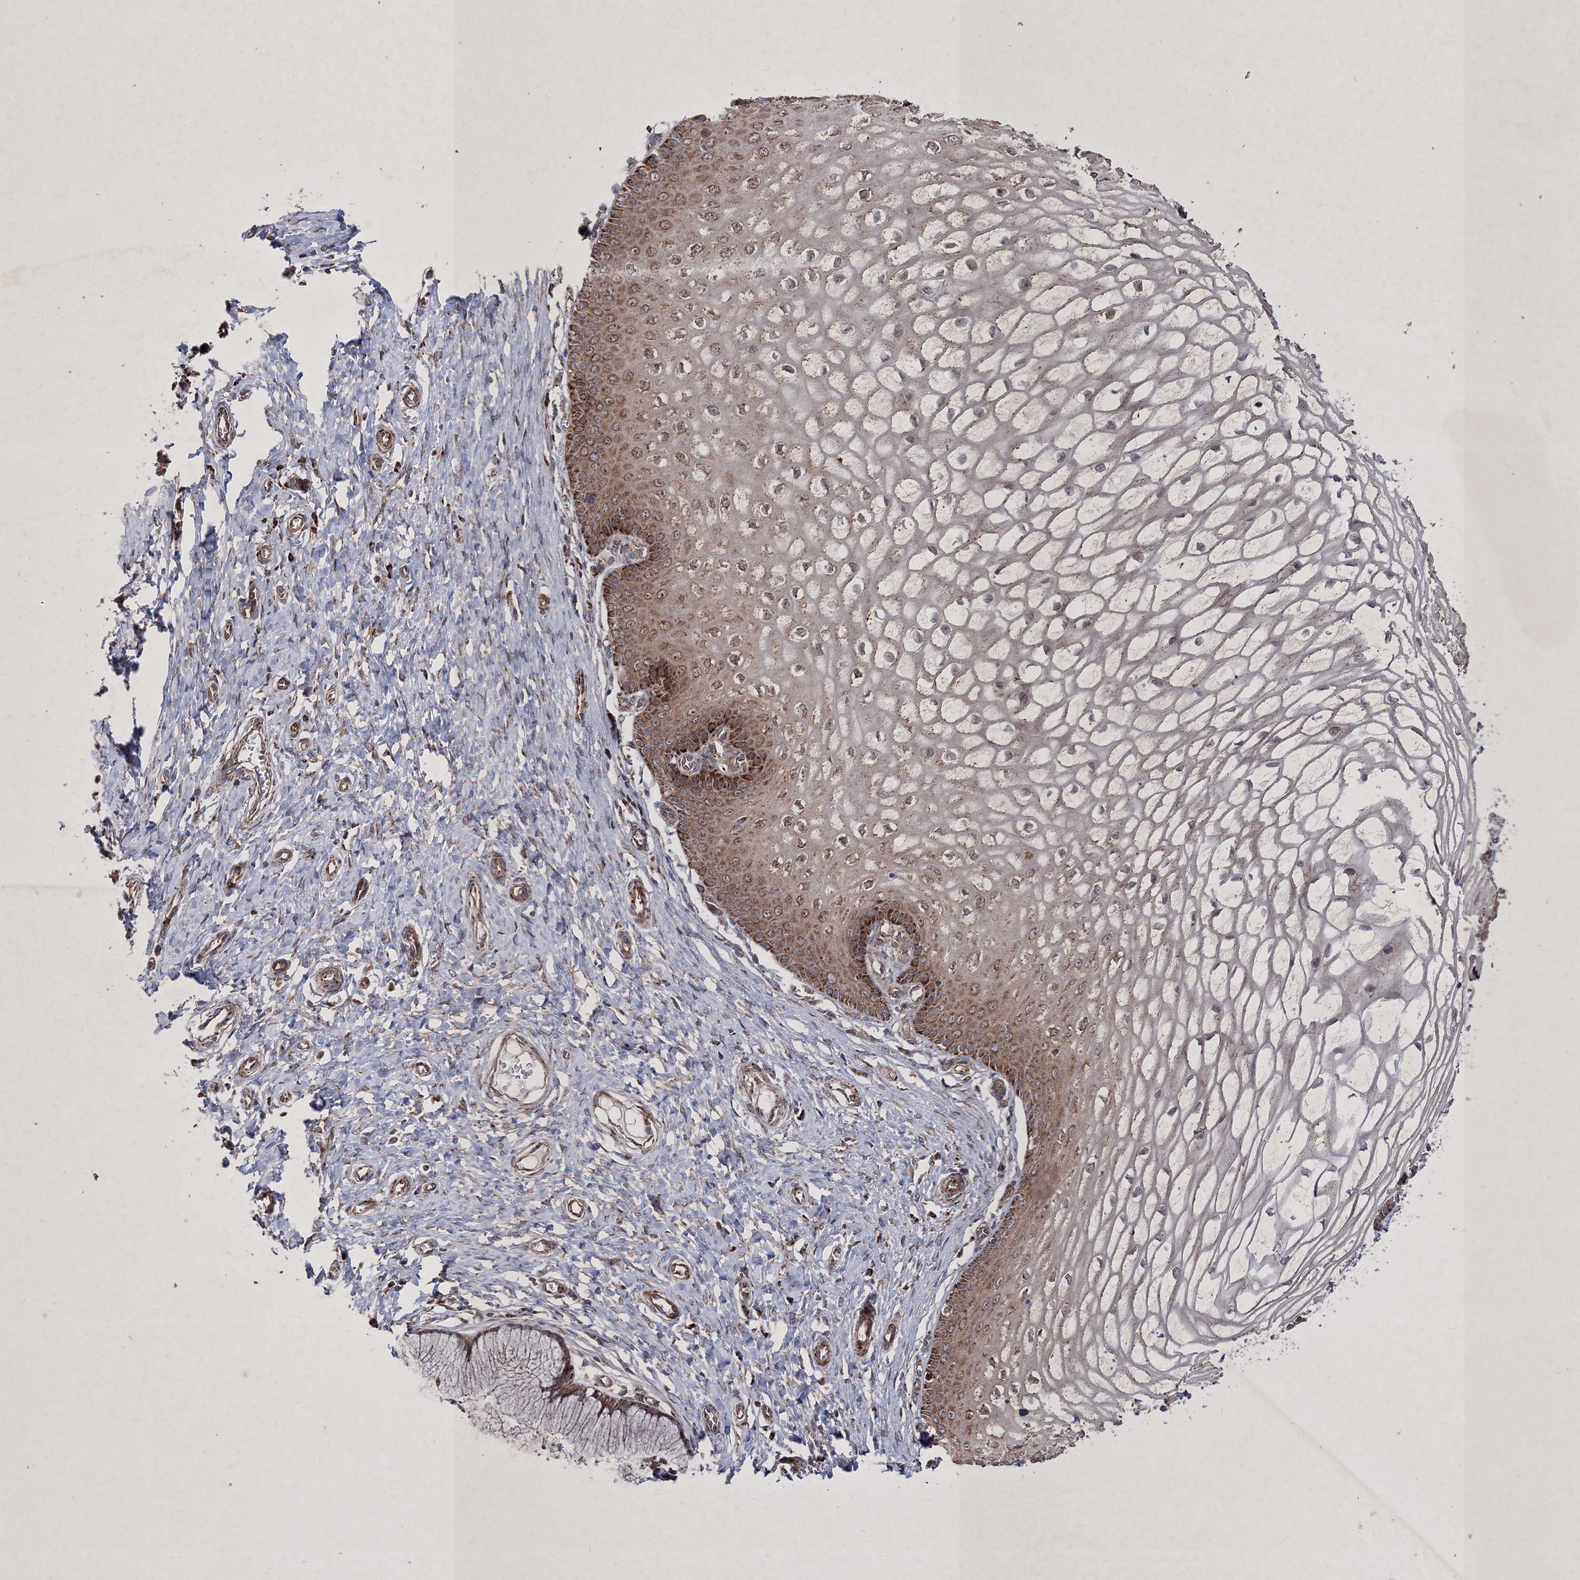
{"staining": {"intensity": "strong", "quantity": "25%-75%", "location": "cytoplasmic/membranous"}, "tissue": "cervix", "cell_type": "Glandular cells", "image_type": "normal", "snomed": [{"axis": "morphology", "description": "Normal tissue, NOS"}, {"axis": "topography", "description": "Cervix"}], "caption": "DAB immunohistochemical staining of unremarkable human cervix reveals strong cytoplasmic/membranous protein staining in about 25%-75% of glandular cells. (Brightfield microscopy of DAB IHC at high magnification).", "gene": "SCRN3", "patient": {"sex": "female", "age": 55}}